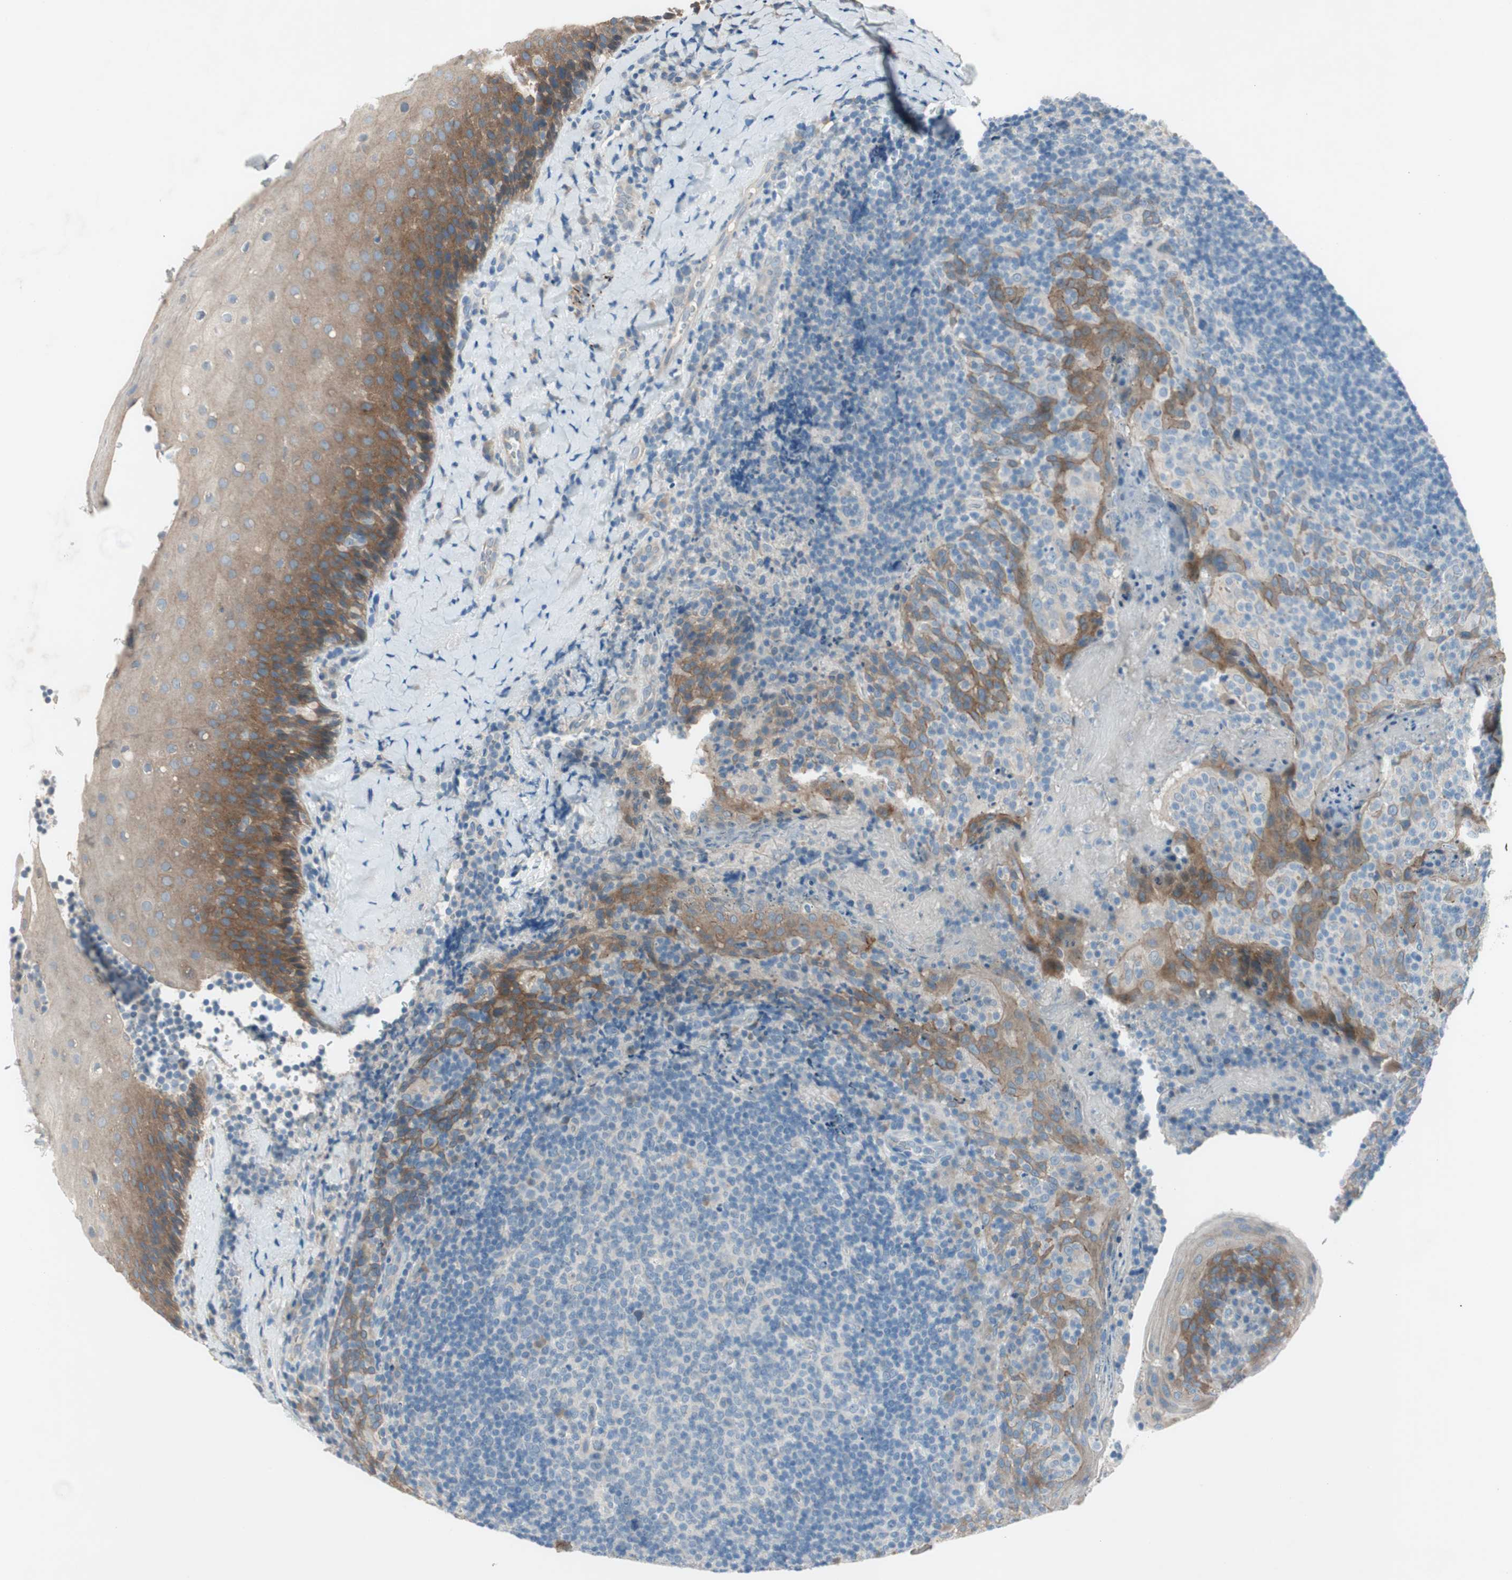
{"staining": {"intensity": "negative", "quantity": "none", "location": "none"}, "tissue": "tonsil", "cell_type": "Germinal center cells", "image_type": "normal", "snomed": [{"axis": "morphology", "description": "Normal tissue, NOS"}, {"axis": "topography", "description": "Tonsil"}], "caption": "This image is of normal tonsil stained with IHC to label a protein in brown with the nuclei are counter-stained blue. There is no staining in germinal center cells.", "gene": "PRRG4", "patient": {"sex": "male", "age": 17}}